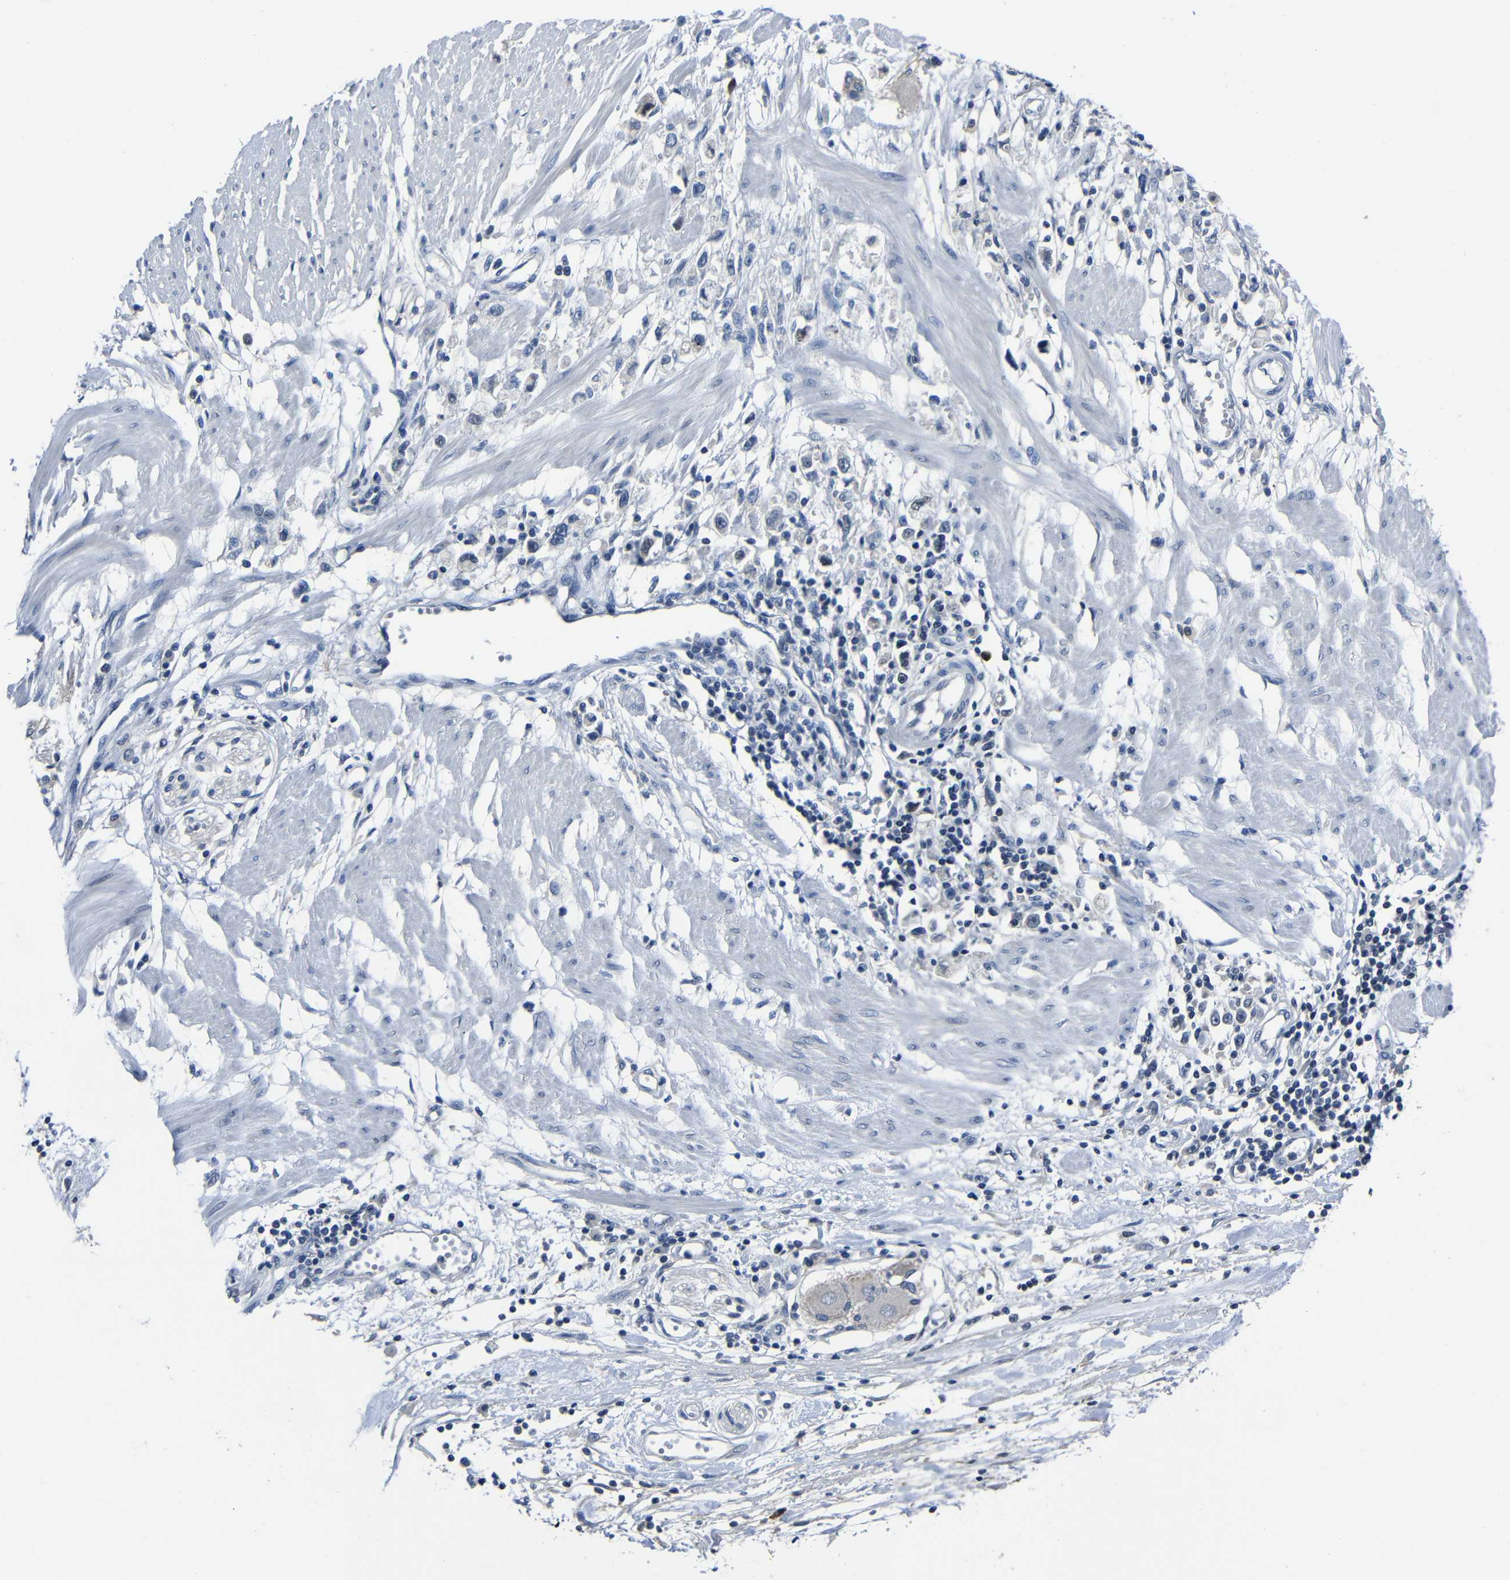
{"staining": {"intensity": "negative", "quantity": "none", "location": "none"}, "tissue": "stomach cancer", "cell_type": "Tumor cells", "image_type": "cancer", "snomed": [{"axis": "morphology", "description": "Adenocarcinoma, NOS"}, {"axis": "topography", "description": "Stomach"}], "caption": "A histopathology image of stomach cancer (adenocarcinoma) stained for a protein displays no brown staining in tumor cells.", "gene": "SEMA4B", "patient": {"sex": "female", "age": 59}}